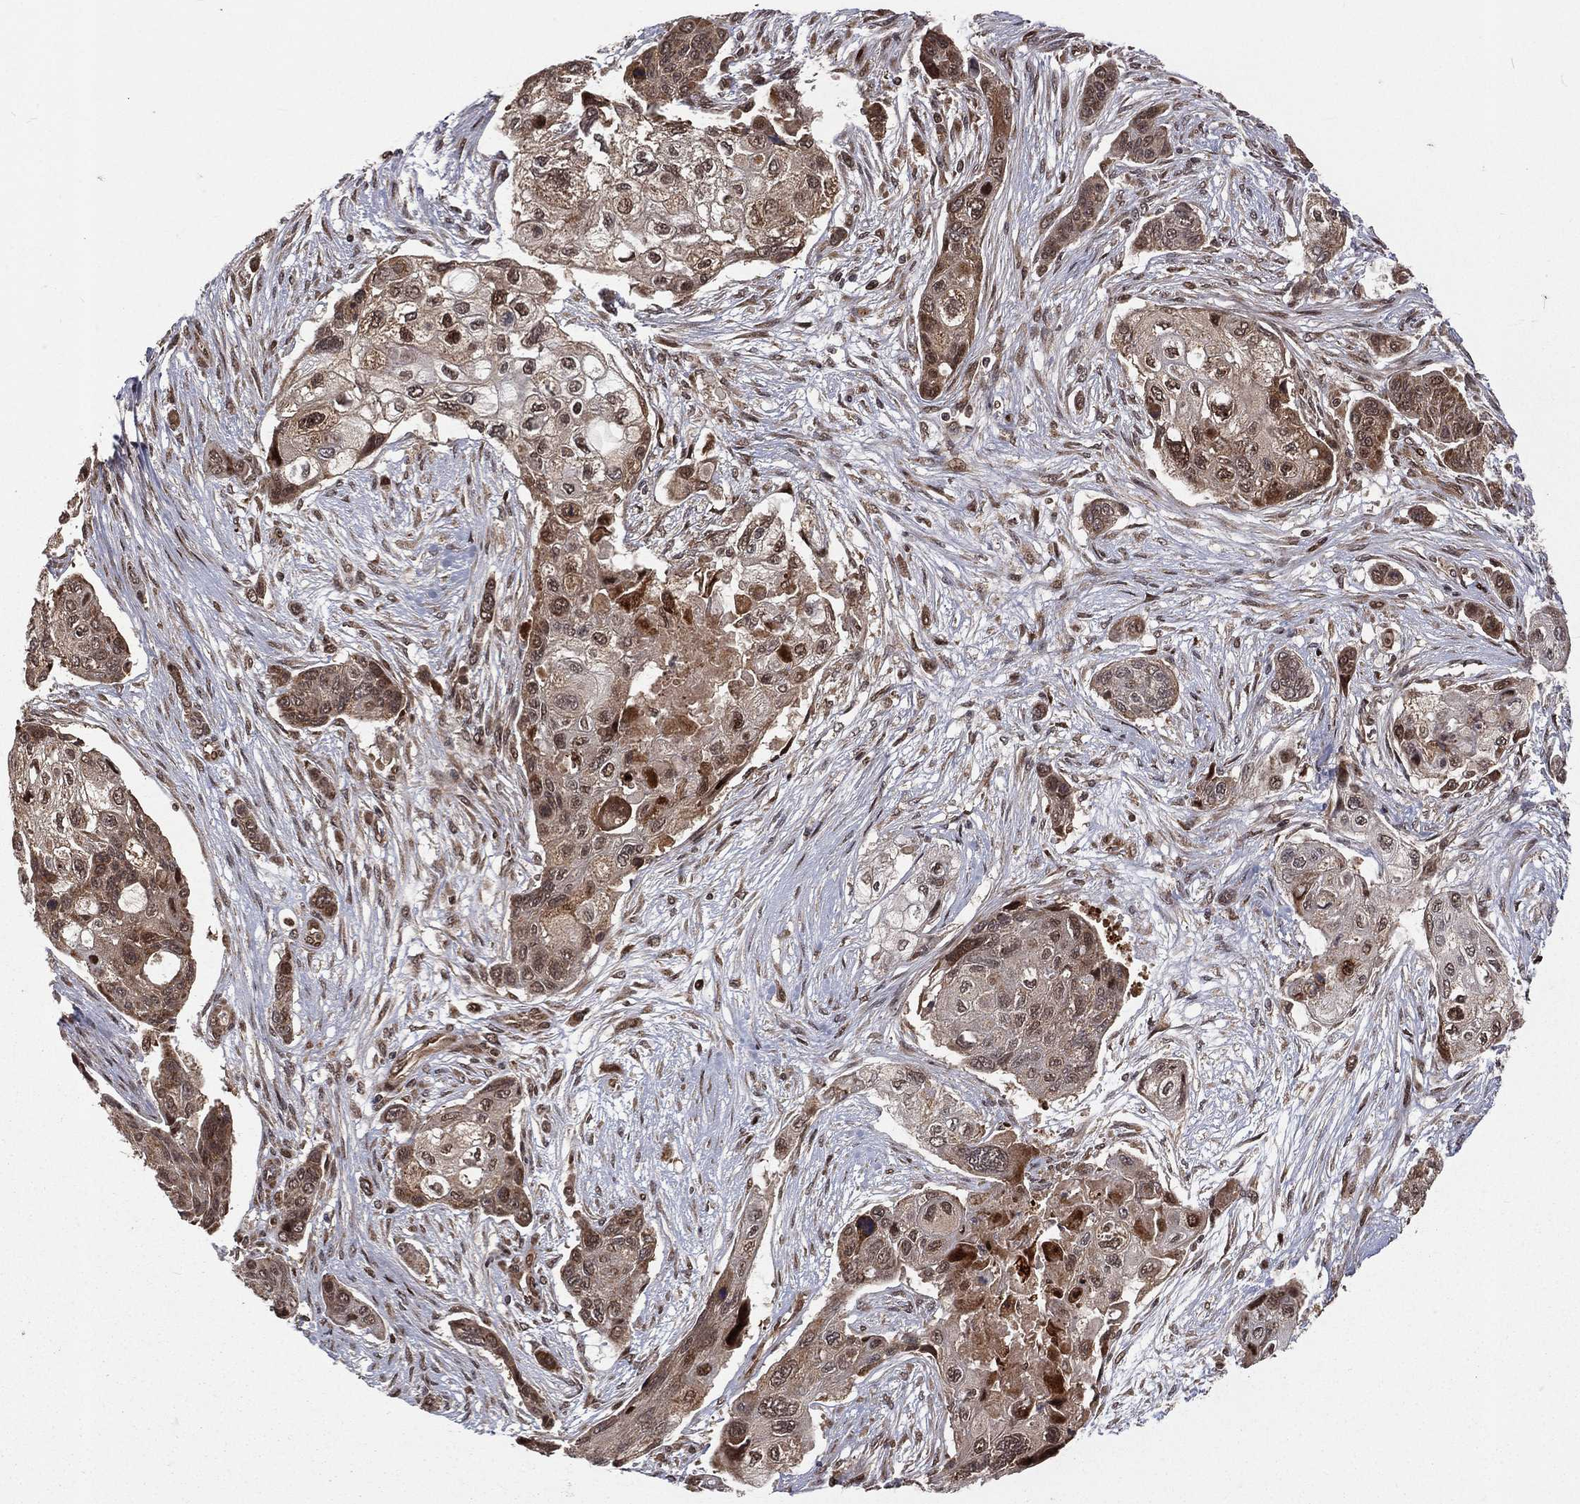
{"staining": {"intensity": "moderate", "quantity": "25%-75%", "location": "cytoplasmic/membranous,nuclear"}, "tissue": "lung cancer", "cell_type": "Tumor cells", "image_type": "cancer", "snomed": [{"axis": "morphology", "description": "Squamous cell carcinoma, NOS"}, {"axis": "topography", "description": "Lung"}], "caption": "A histopathology image of lung squamous cell carcinoma stained for a protein demonstrates moderate cytoplasmic/membranous and nuclear brown staining in tumor cells. (IHC, brightfield microscopy, high magnification).", "gene": "MDM2", "patient": {"sex": "male", "age": 69}}